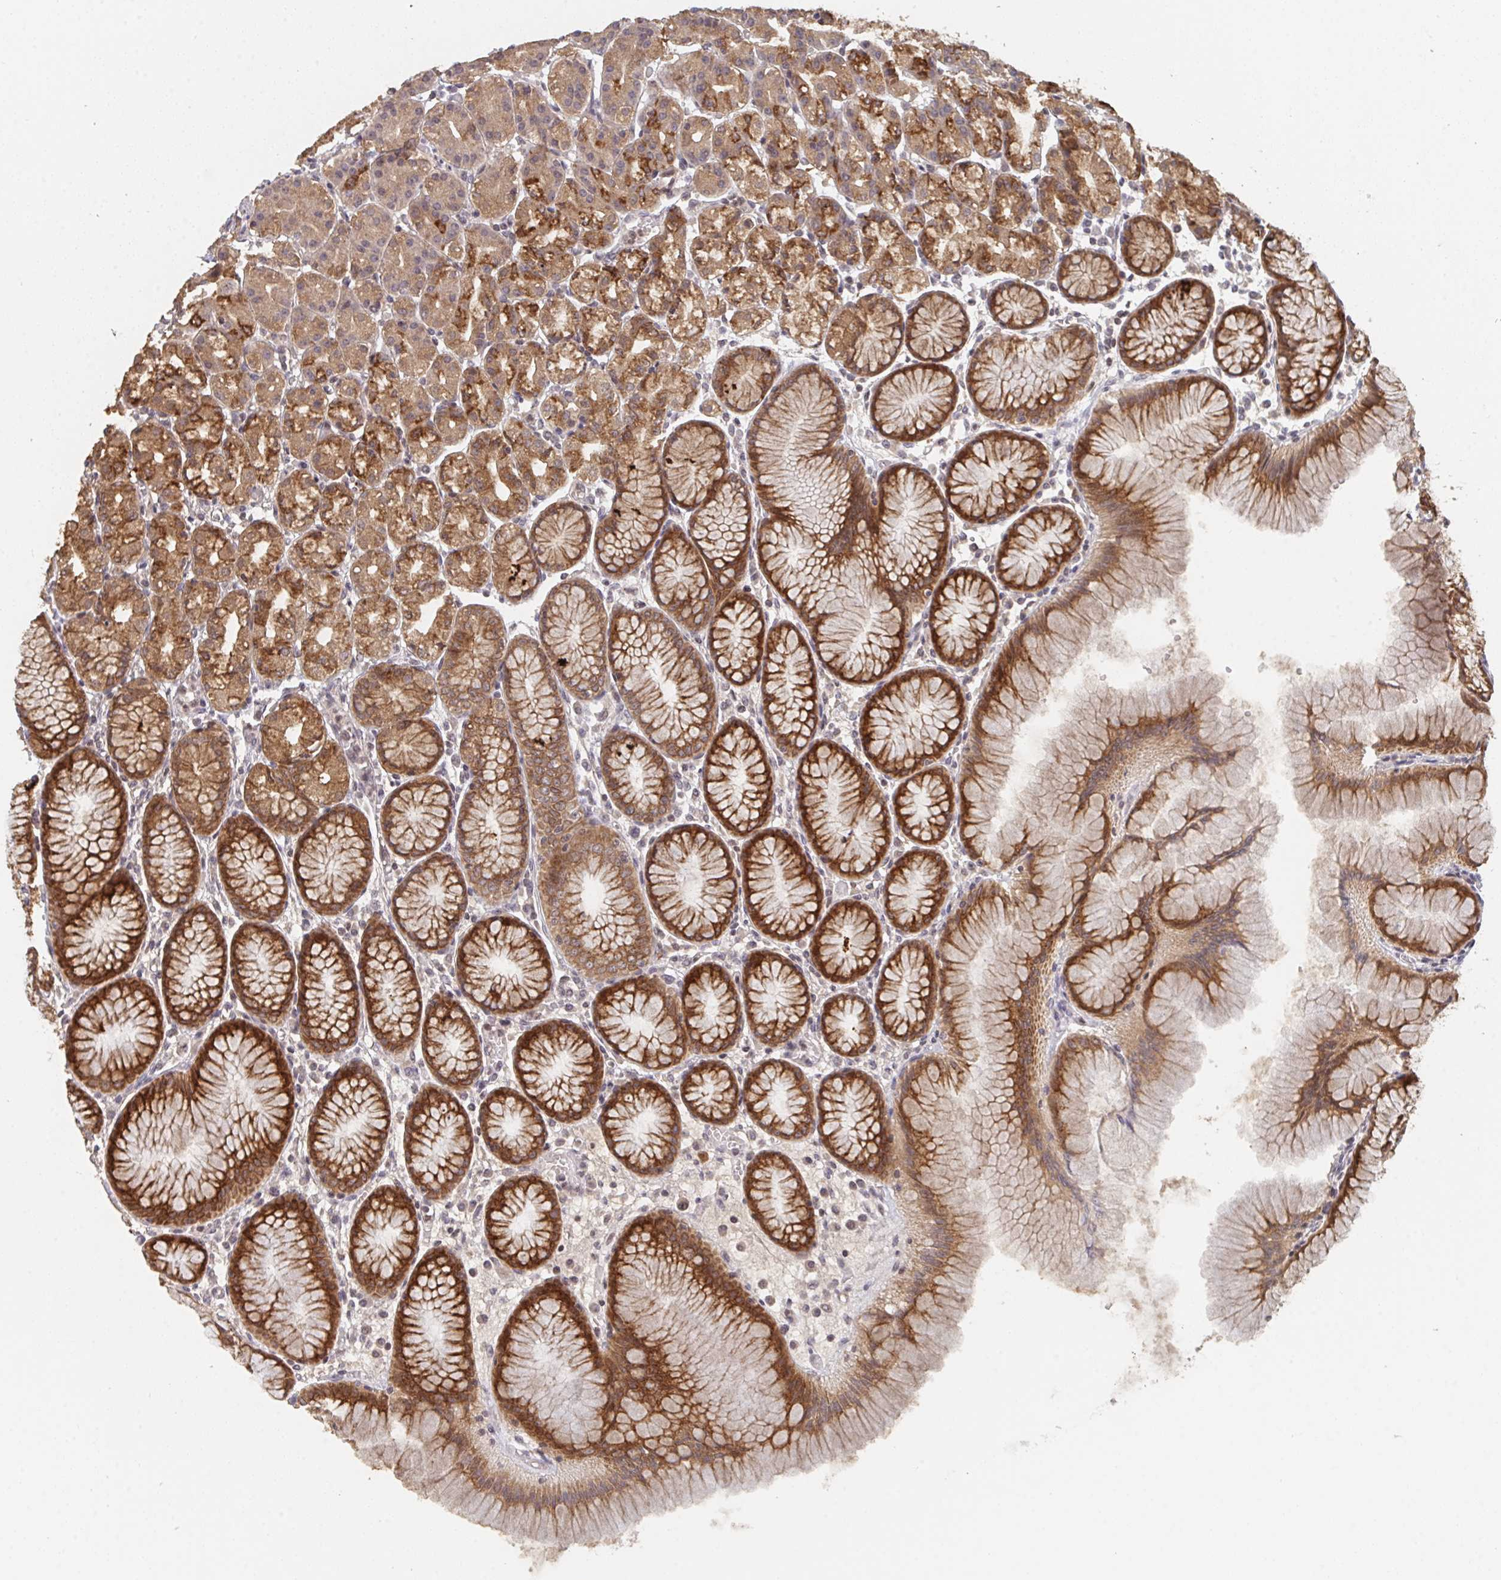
{"staining": {"intensity": "strong", "quantity": ">75%", "location": "cytoplasmic/membranous"}, "tissue": "stomach", "cell_type": "Glandular cells", "image_type": "normal", "snomed": [{"axis": "morphology", "description": "Normal tissue, NOS"}, {"axis": "topography", "description": "Stomach"}], "caption": "Brown immunohistochemical staining in benign stomach displays strong cytoplasmic/membranous positivity in about >75% of glandular cells. The staining was performed using DAB (3,3'-diaminobenzidine) to visualize the protein expression in brown, while the nuclei were stained in blue with hematoxylin (Magnification: 20x).", "gene": "DCST1", "patient": {"sex": "female", "age": 57}}